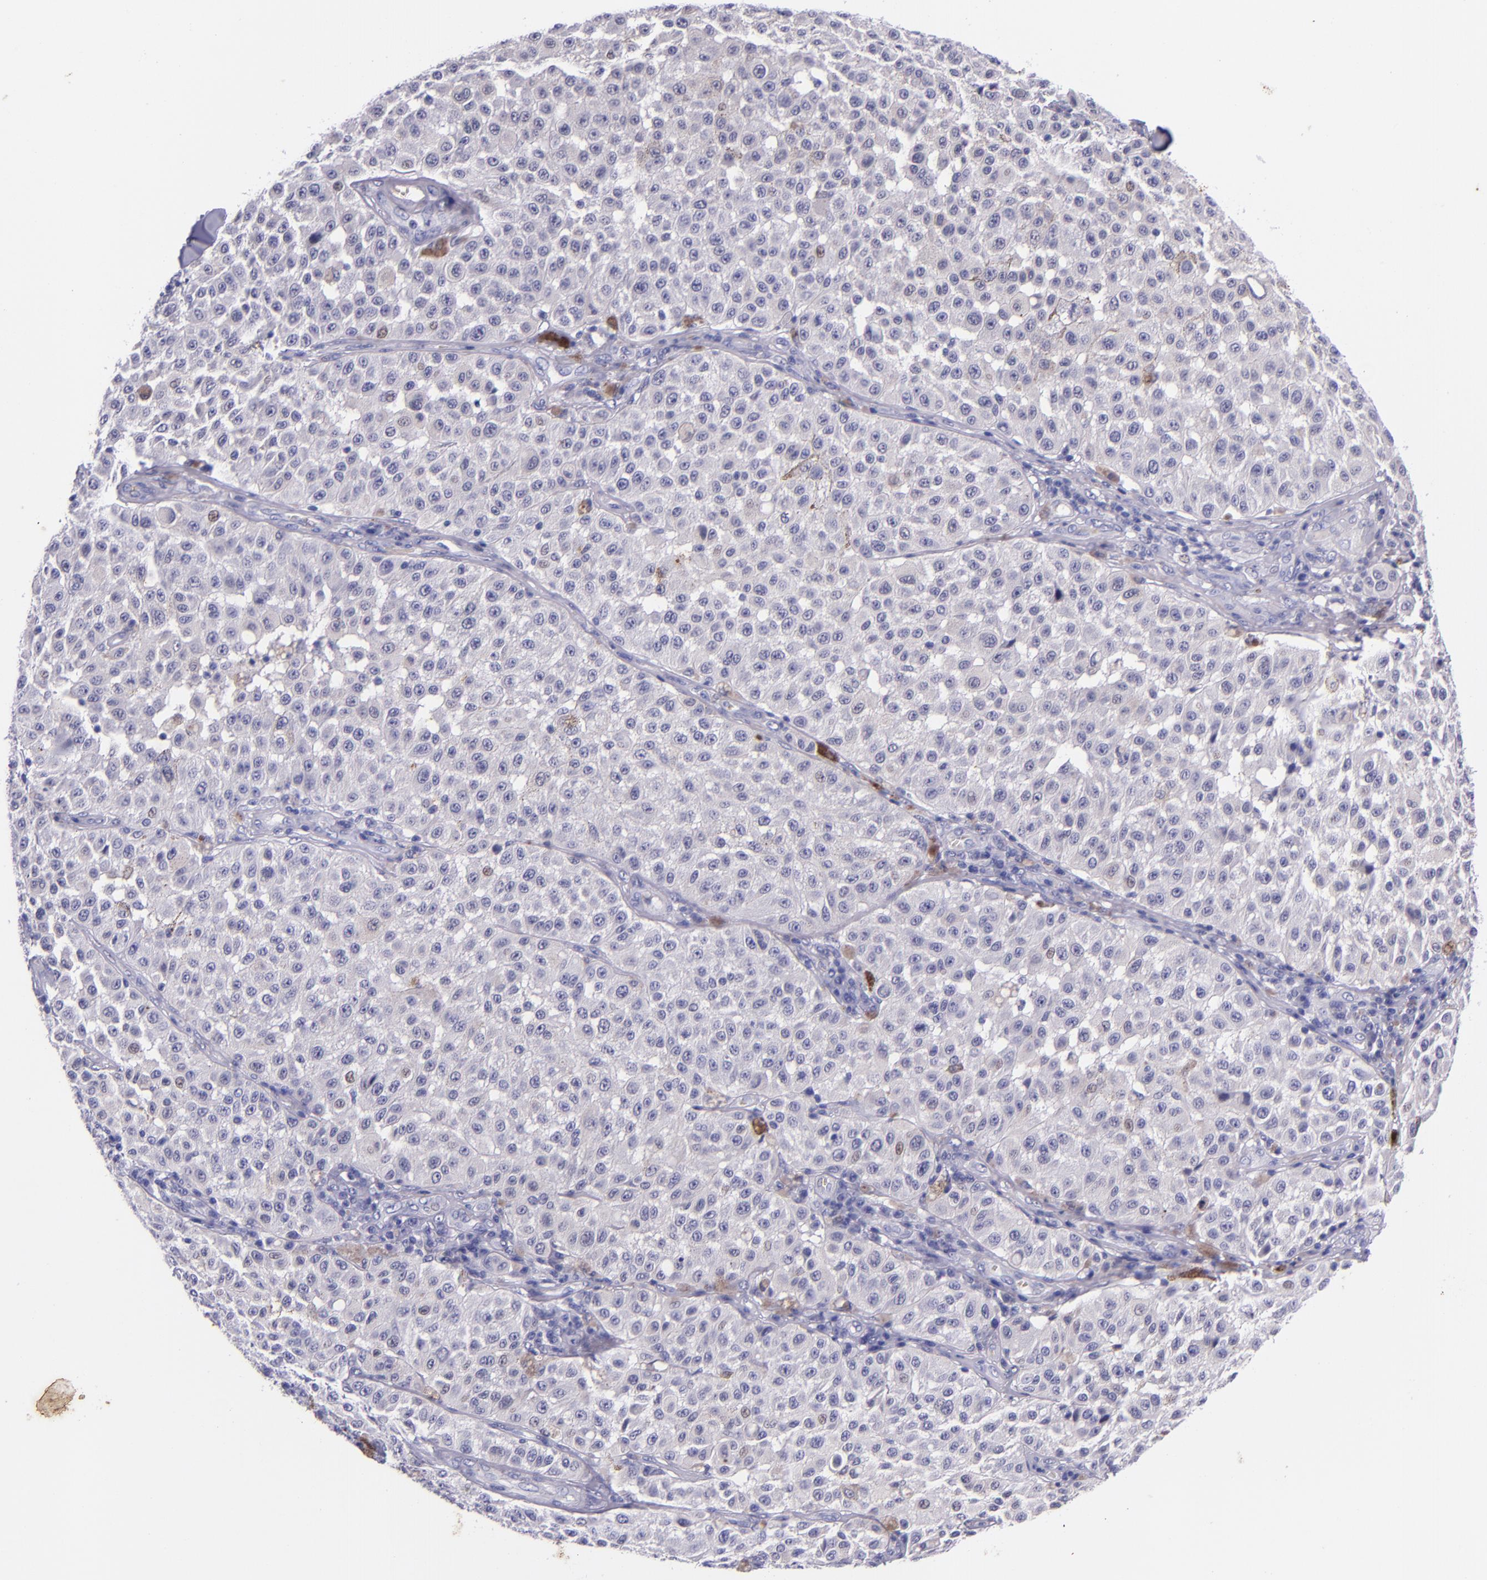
{"staining": {"intensity": "negative", "quantity": "none", "location": "none"}, "tissue": "melanoma", "cell_type": "Tumor cells", "image_type": "cancer", "snomed": [{"axis": "morphology", "description": "Malignant melanoma, NOS"}, {"axis": "topography", "description": "Skin"}], "caption": "Human malignant melanoma stained for a protein using IHC reveals no staining in tumor cells.", "gene": "KRT4", "patient": {"sex": "female", "age": 64}}